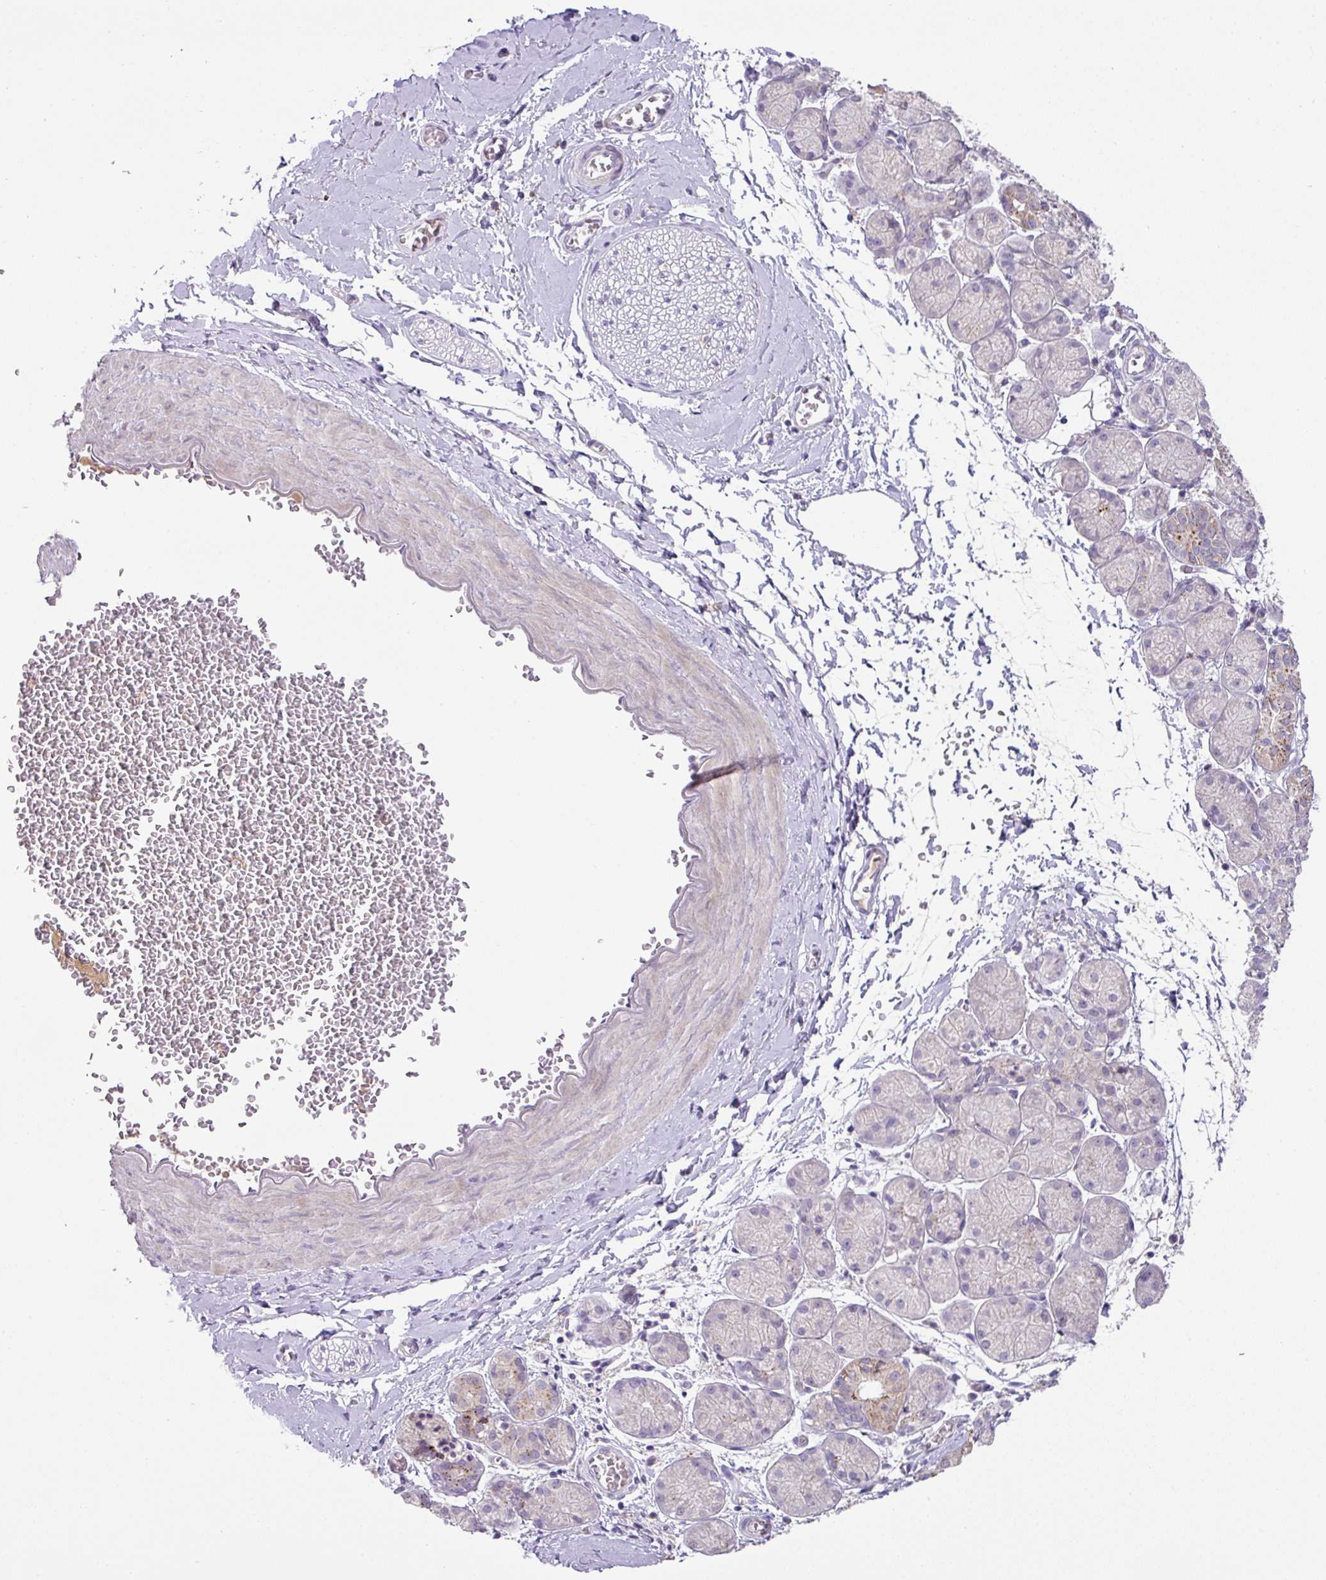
{"staining": {"intensity": "negative", "quantity": "none", "location": "none"}, "tissue": "soft tissue", "cell_type": "Fibroblasts", "image_type": "normal", "snomed": [{"axis": "morphology", "description": "Normal tissue, NOS"}, {"axis": "topography", "description": "Salivary gland"}, {"axis": "topography", "description": "Peripheral nerve tissue"}], "caption": "The micrograph exhibits no significant staining in fibroblasts of soft tissue.", "gene": "PLEKHH3", "patient": {"sex": "female", "age": 24}}